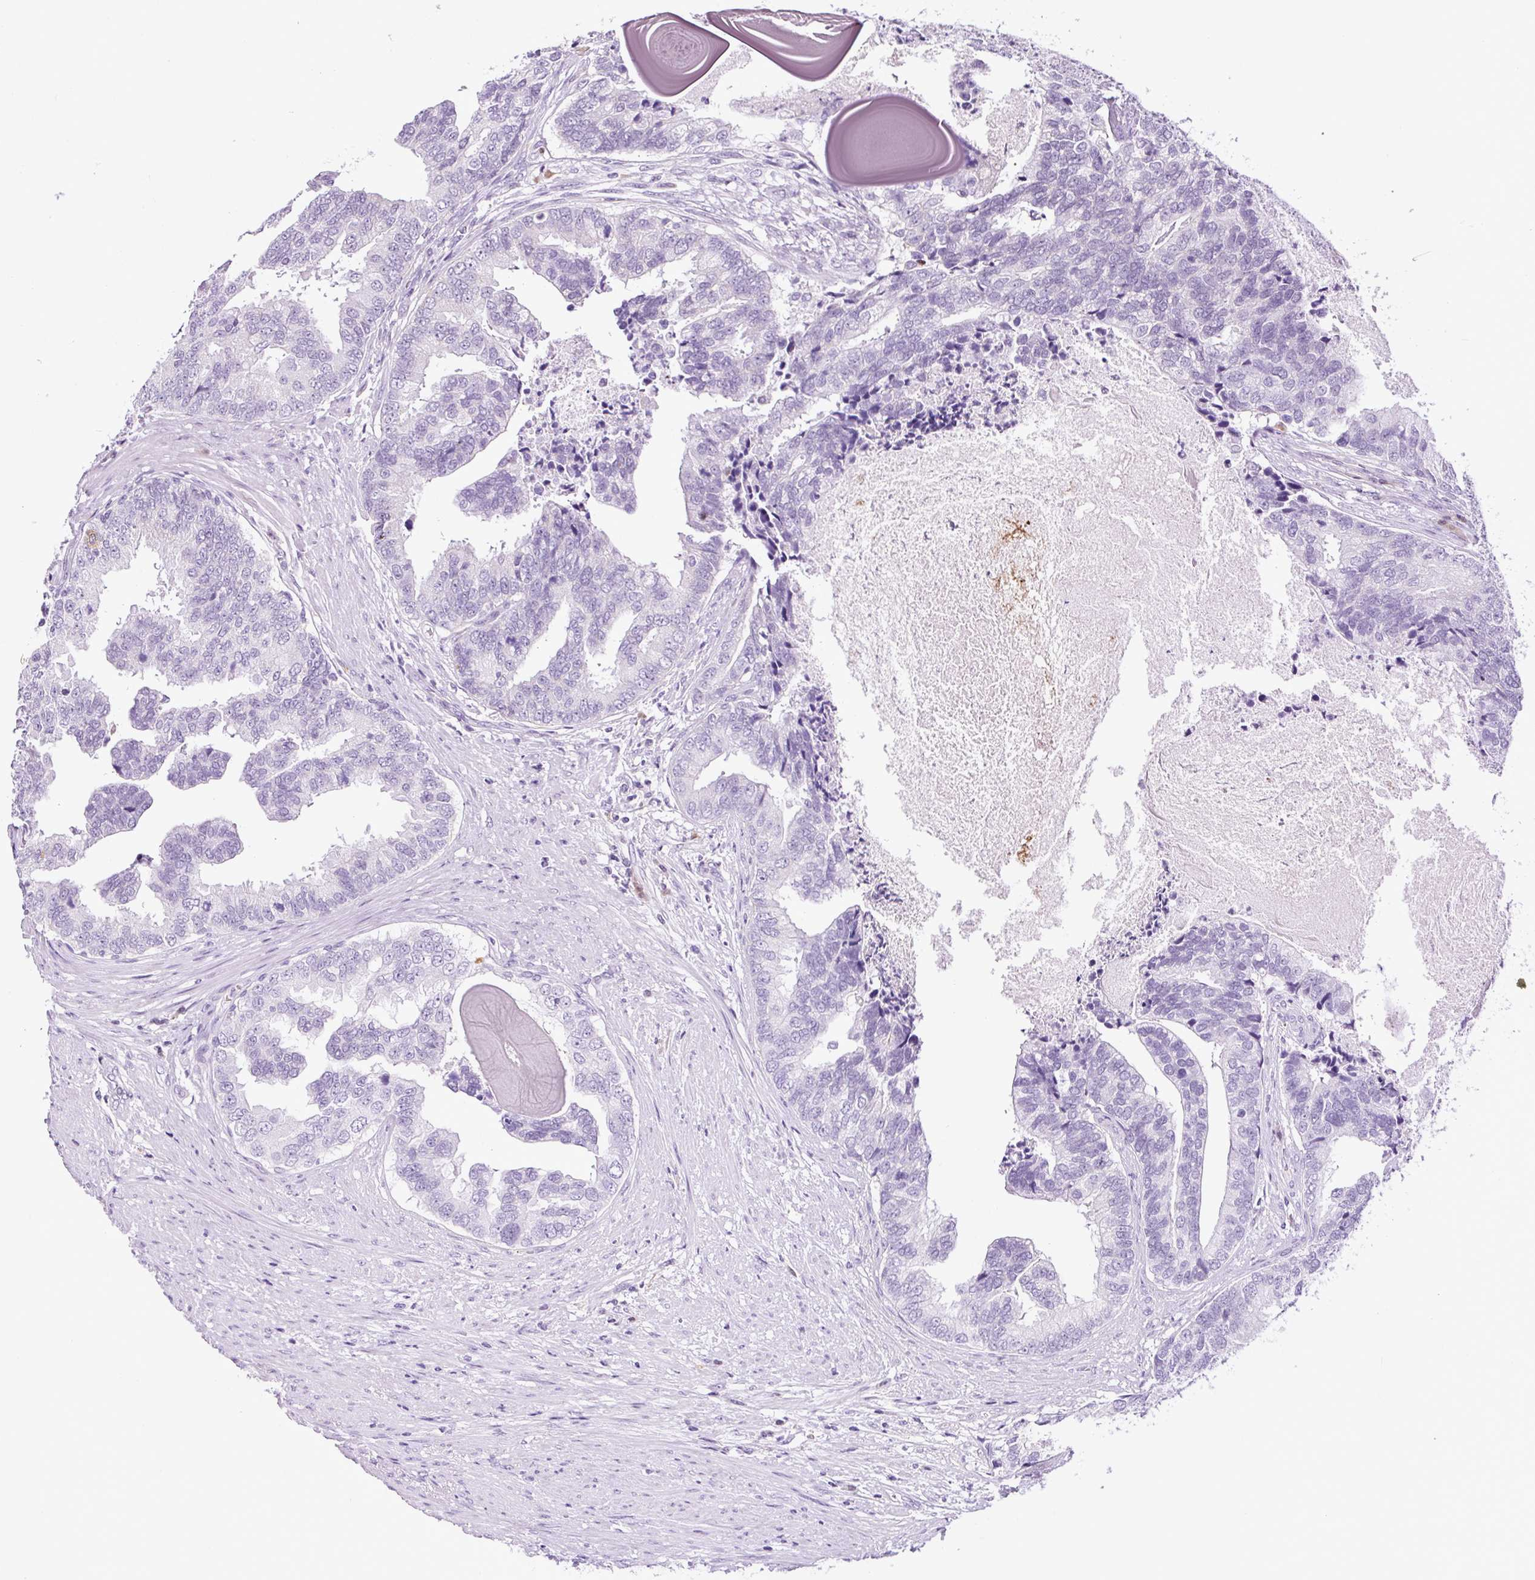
{"staining": {"intensity": "negative", "quantity": "none", "location": "none"}, "tissue": "prostate cancer", "cell_type": "Tumor cells", "image_type": "cancer", "snomed": [{"axis": "morphology", "description": "Adenocarcinoma, High grade"}, {"axis": "topography", "description": "Prostate"}], "caption": "Tumor cells are negative for protein expression in human adenocarcinoma (high-grade) (prostate).", "gene": "TAFA3", "patient": {"sex": "male", "age": 68}}